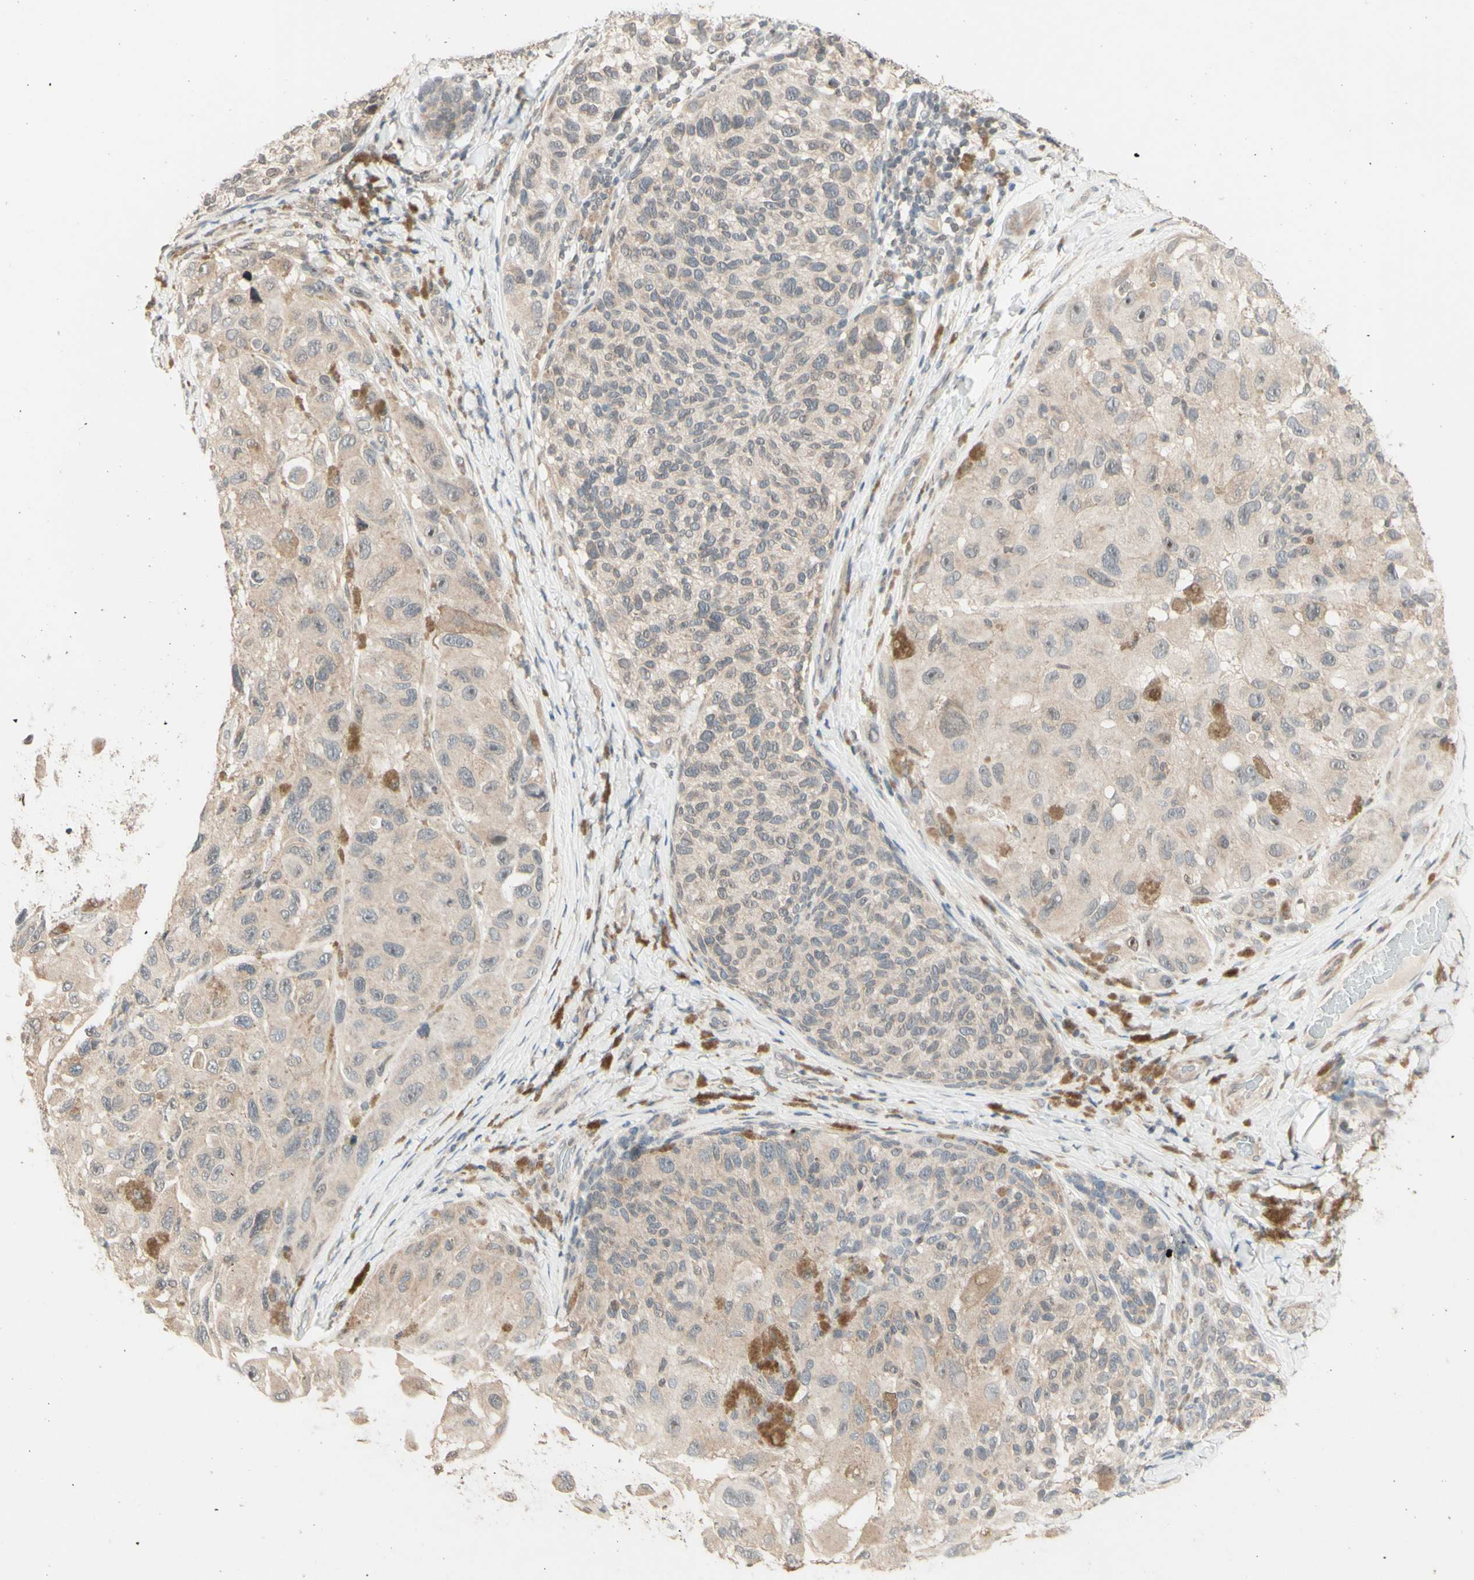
{"staining": {"intensity": "weak", "quantity": ">75%", "location": "cytoplasmic/membranous"}, "tissue": "melanoma", "cell_type": "Tumor cells", "image_type": "cancer", "snomed": [{"axis": "morphology", "description": "Malignant melanoma, NOS"}, {"axis": "topography", "description": "Skin"}], "caption": "Melanoma stained with a brown dye reveals weak cytoplasmic/membranous positive expression in about >75% of tumor cells.", "gene": "ZW10", "patient": {"sex": "female", "age": 73}}